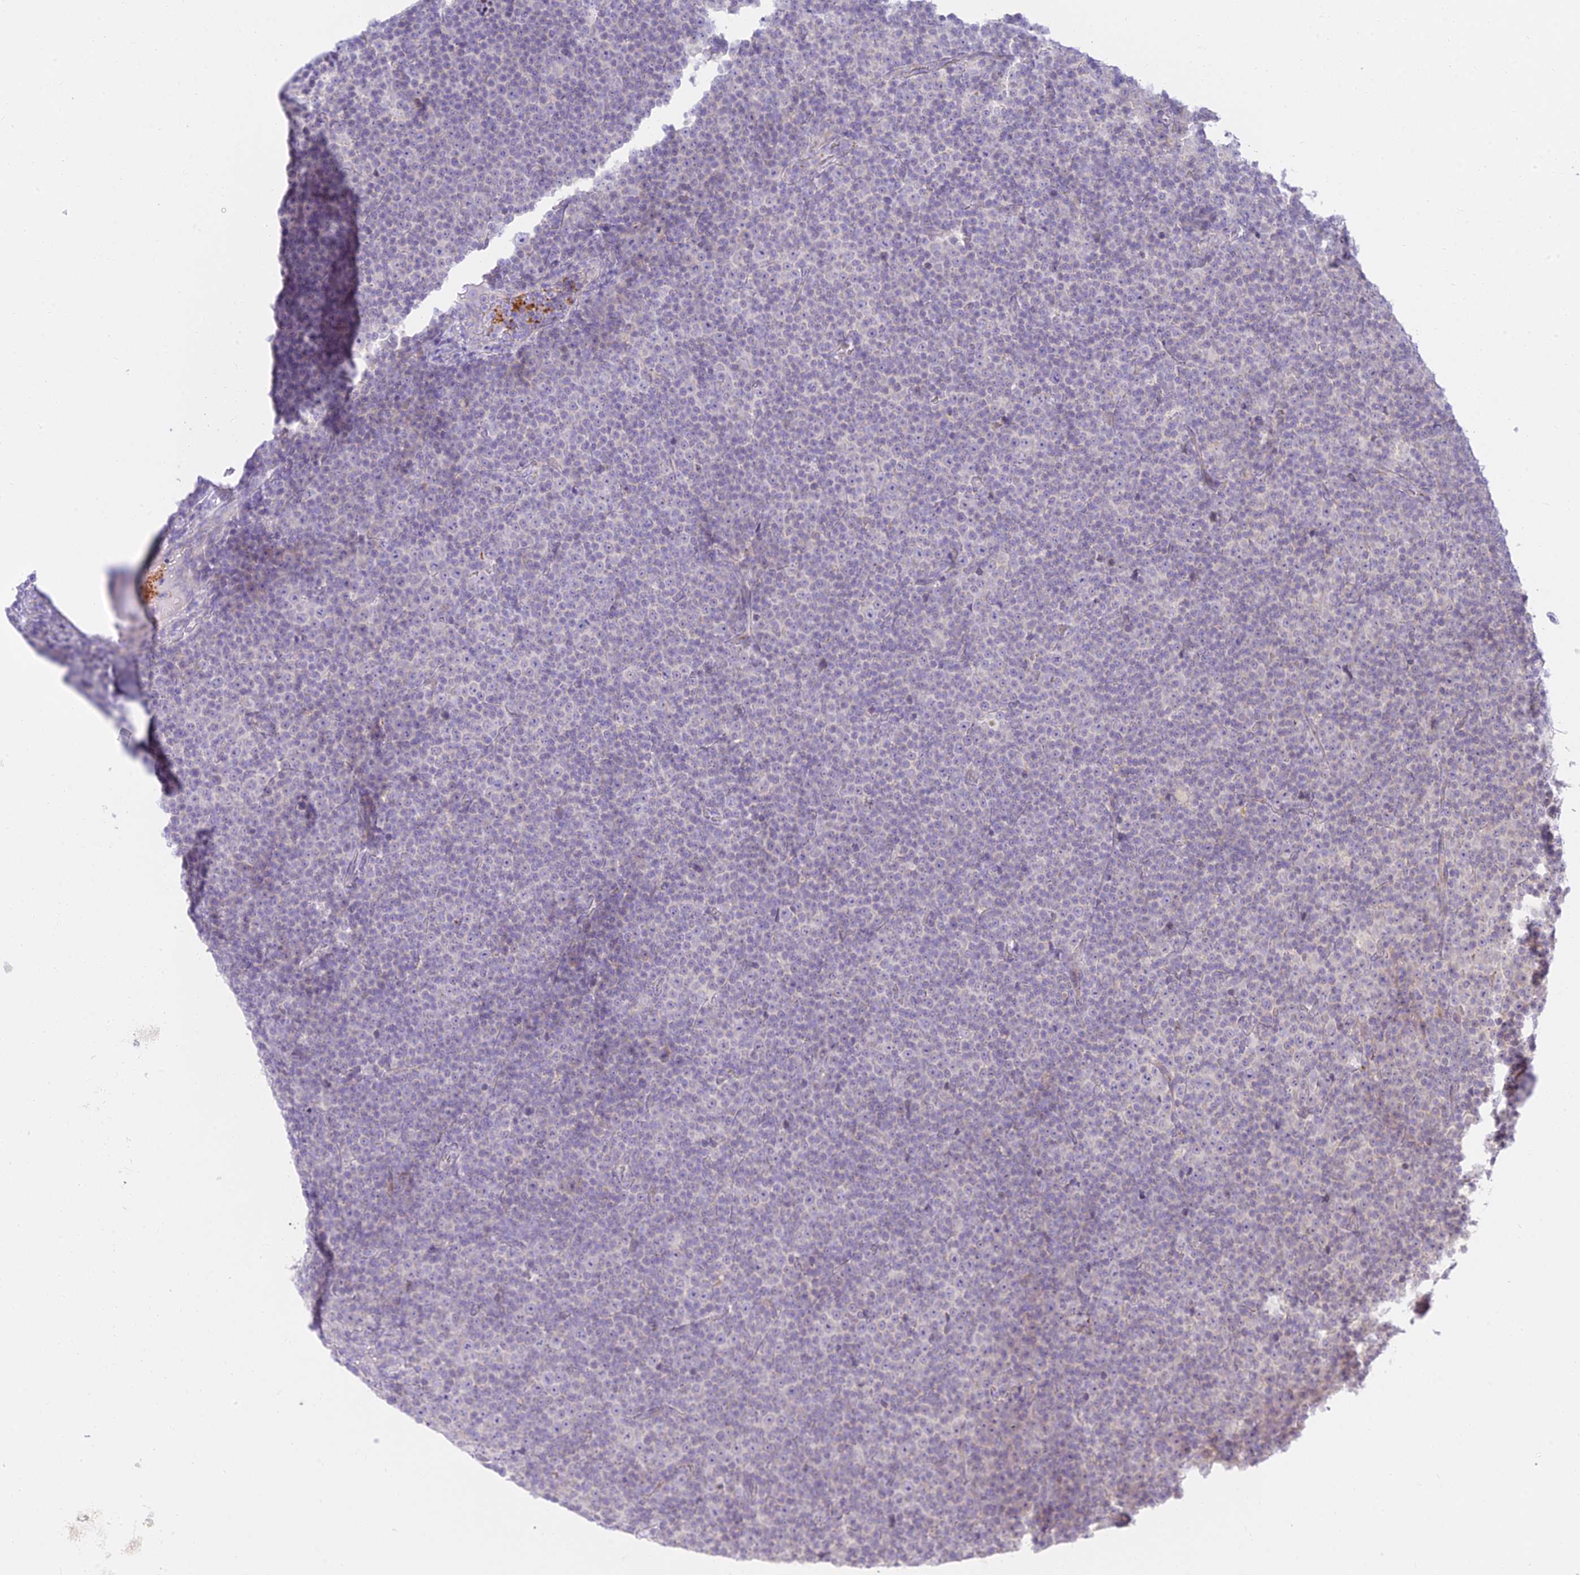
{"staining": {"intensity": "negative", "quantity": "none", "location": "none"}, "tissue": "lymphoma", "cell_type": "Tumor cells", "image_type": "cancer", "snomed": [{"axis": "morphology", "description": "Malignant lymphoma, non-Hodgkin's type, Low grade"}, {"axis": "topography", "description": "Lymph node"}], "caption": "This histopathology image is of malignant lymphoma, non-Hodgkin's type (low-grade) stained with IHC to label a protein in brown with the nuclei are counter-stained blue. There is no staining in tumor cells.", "gene": "TMEM40", "patient": {"sex": "female", "age": 67}}